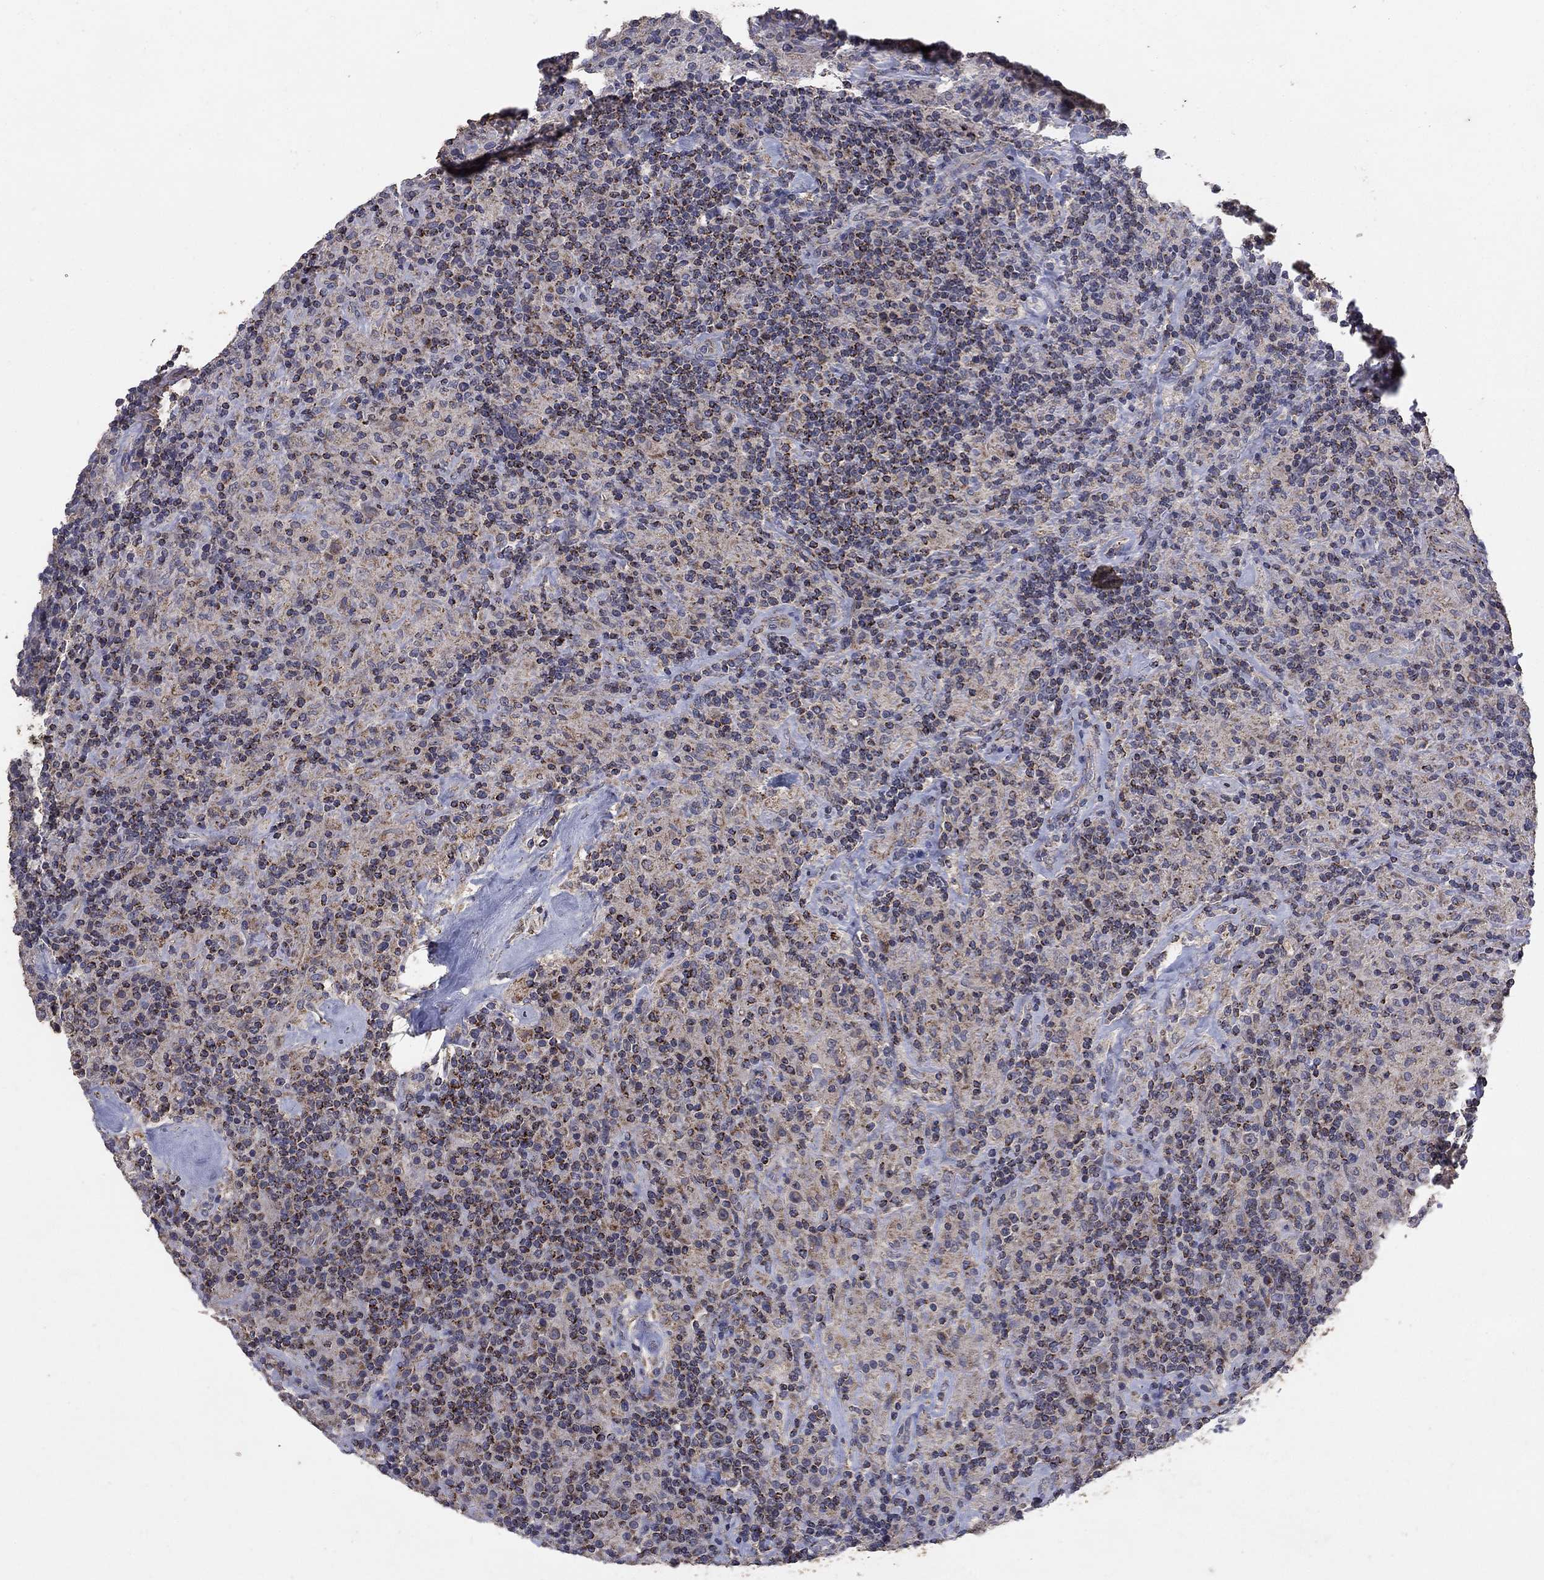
{"staining": {"intensity": "weak", "quantity": ">75%", "location": "cytoplasmic/membranous"}, "tissue": "lymphoma", "cell_type": "Tumor cells", "image_type": "cancer", "snomed": [{"axis": "morphology", "description": "Hodgkin's disease, NOS"}, {"axis": "topography", "description": "Lymph node"}], "caption": "Immunohistochemical staining of lymphoma demonstrates low levels of weak cytoplasmic/membranous protein positivity in about >75% of tumor cells. (IHC, brightfield microscopy, high magnification).", "gene": "GPSM1", "patient": {"sex": "male", "age": 70}}